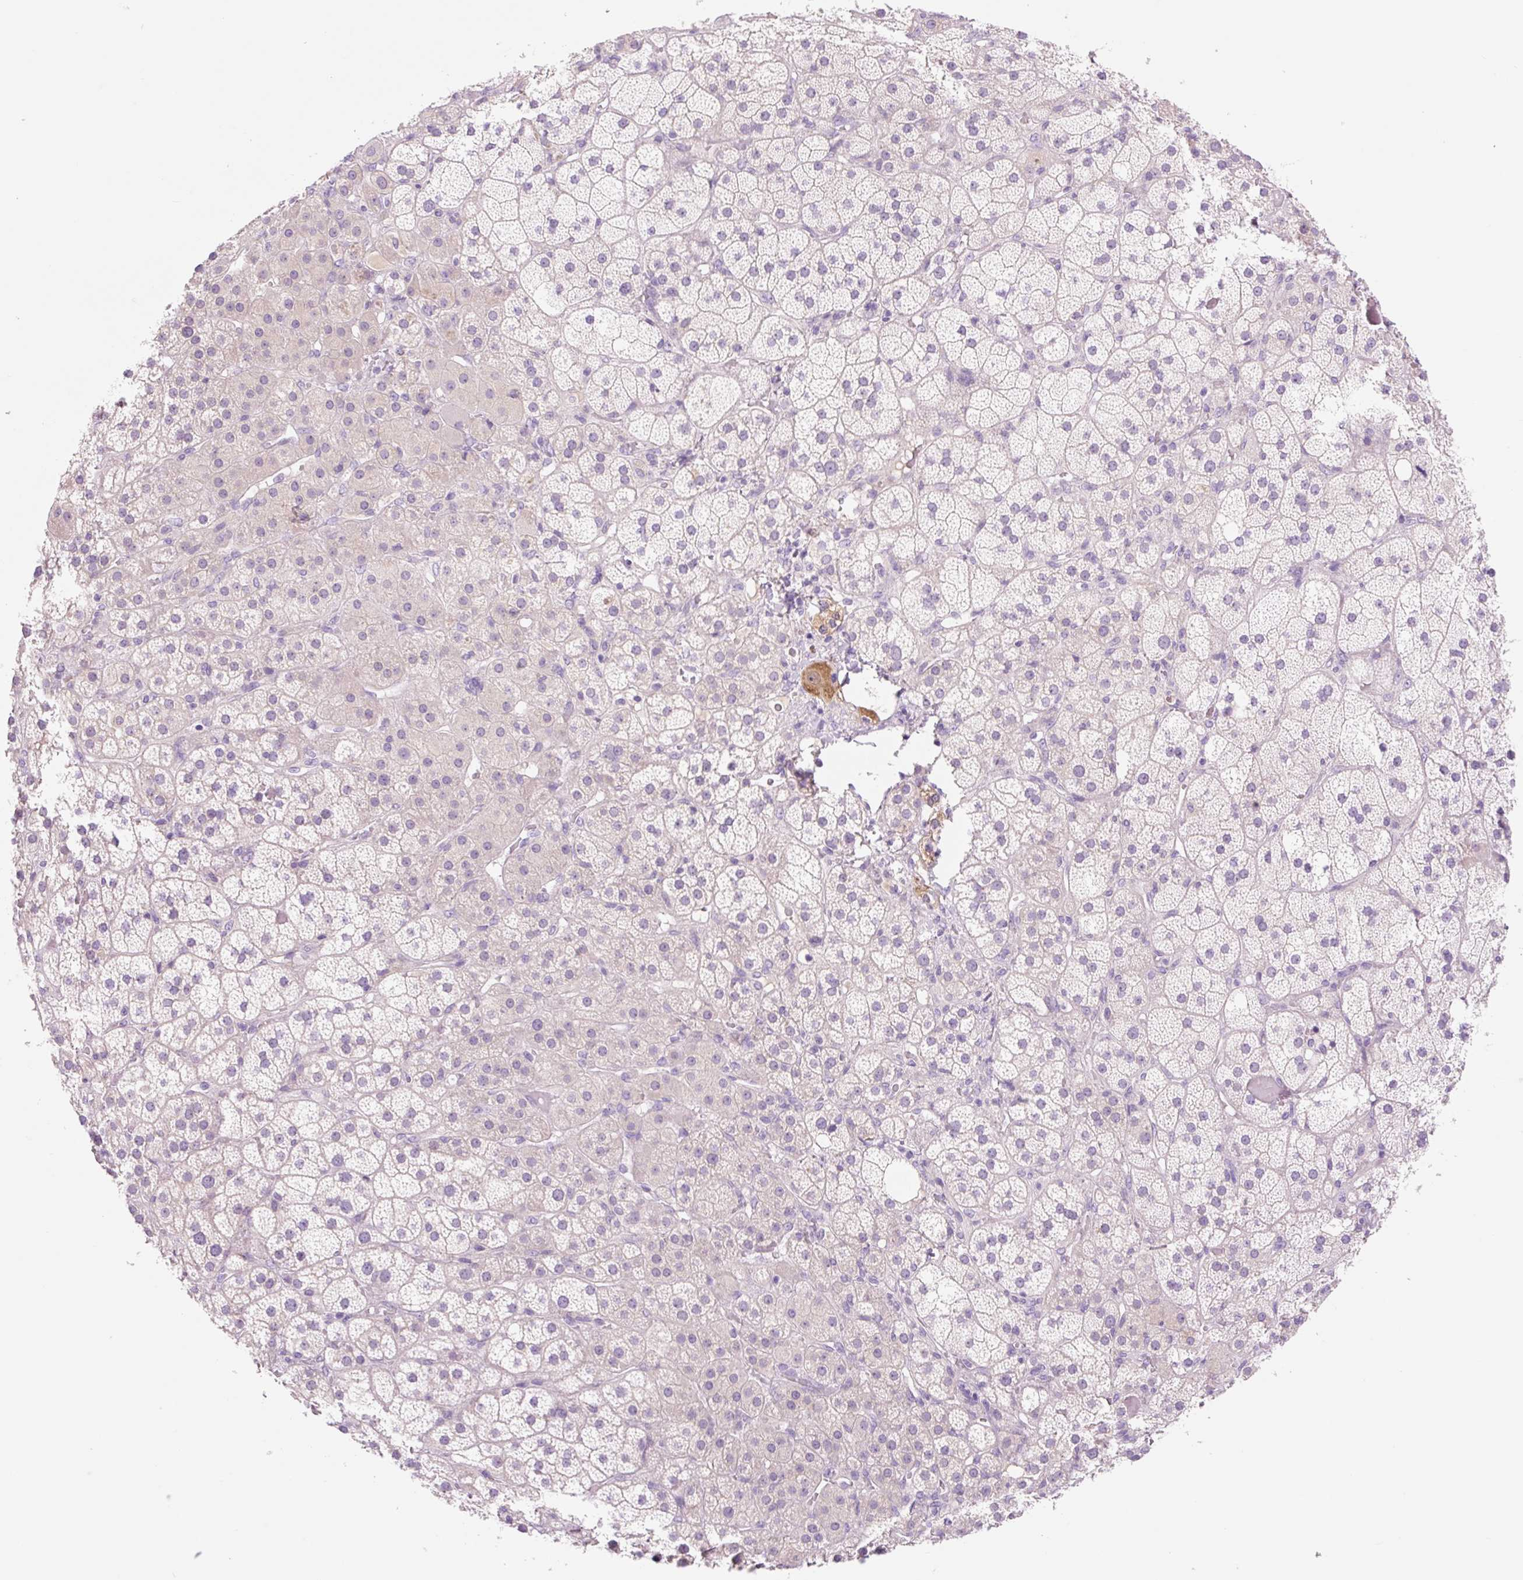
{"staining": {"intensity": "weak", "quantity": "25%-75%", "location": "cytoplasmic/membranous"}, "tissue": "adrenal gland", "cell_type": "Glandular cells", "image_type": "normal", "snomed": [{"axis": "morphology", "description": "Normal tissue, NOS"}, {"axis": "topography", "description": "Adrenal gland"}], "caption": "Brown immunohistochemical staining in unremarkable adrenal gland shows weak cytoplasmic/membranous staining in about 25%-75% of glandular cells.", "gene": "CELF6", "patient": {"sex": "male", "age": 57}}